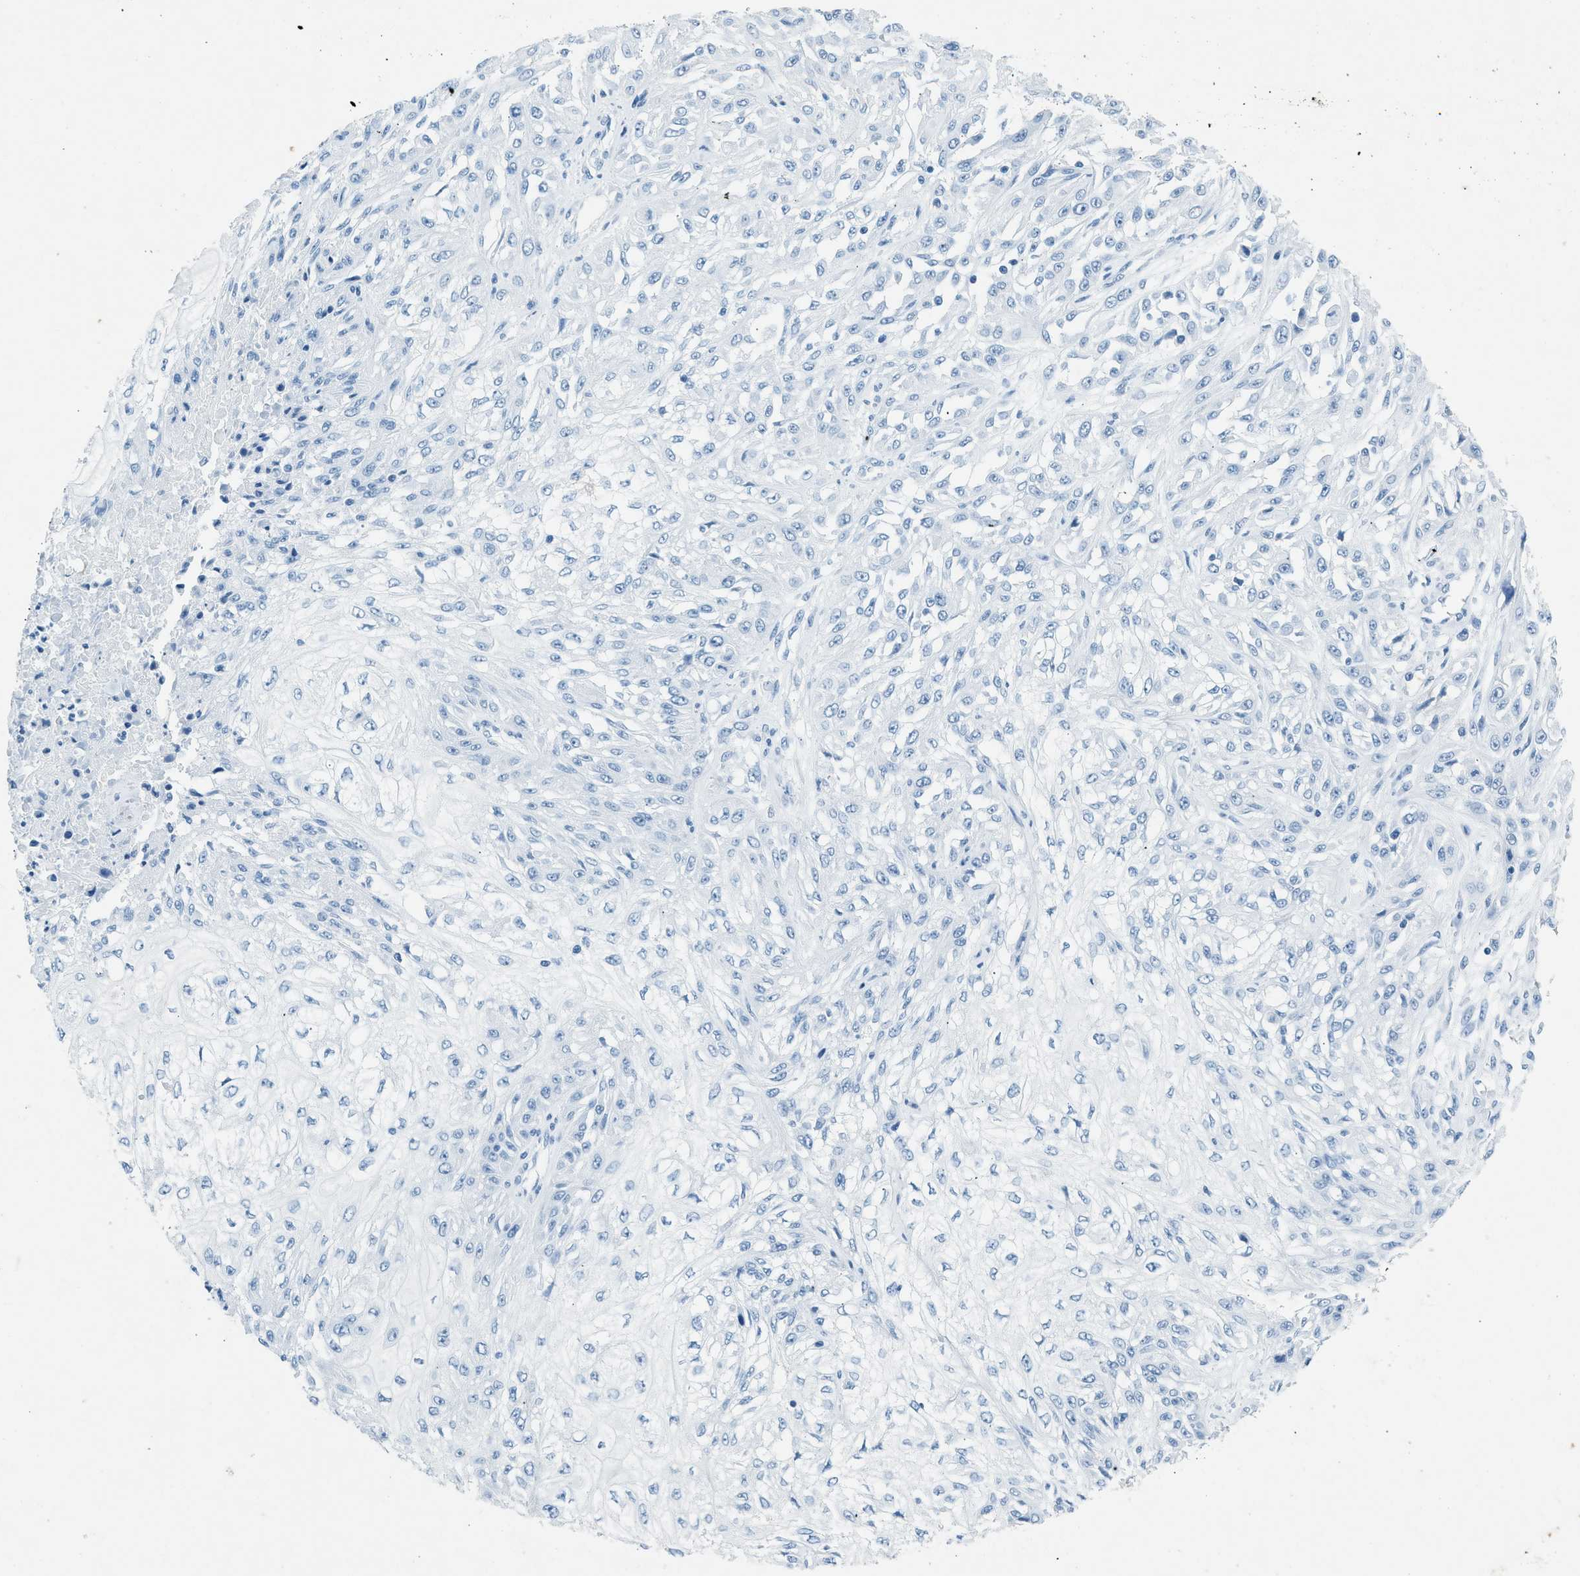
{"staining": {"intensity": "negative", "quantity": "none", "location": "none"}, "tissue": "skin cancer", "cell_type": "Tumor cells", "image_type": "cancer", "snomed": [{"axis": "morphology", "description": "Squamous cell carcinoma, NOS"}, {"axis": "morphology", "description": "Squamous cell carcinoma, metastatic, NOS"}, {"axis": "topography", "description": "Skin"}, {"axis": "topography", "description": "Lymph node"}], "caption": "Immunohistochemistry of skin metastatic squamous cell carcinoma exhibits no positivity in tumor cells. (Stains: DAB (3,3'-diaminobenzidine) immunohistochemistry with hematoxylin counter stain, Microscopy: brightfield microscopy at high magnification).", "gene": "HHATL", "patient": {"sex": "male", "age": 75}}